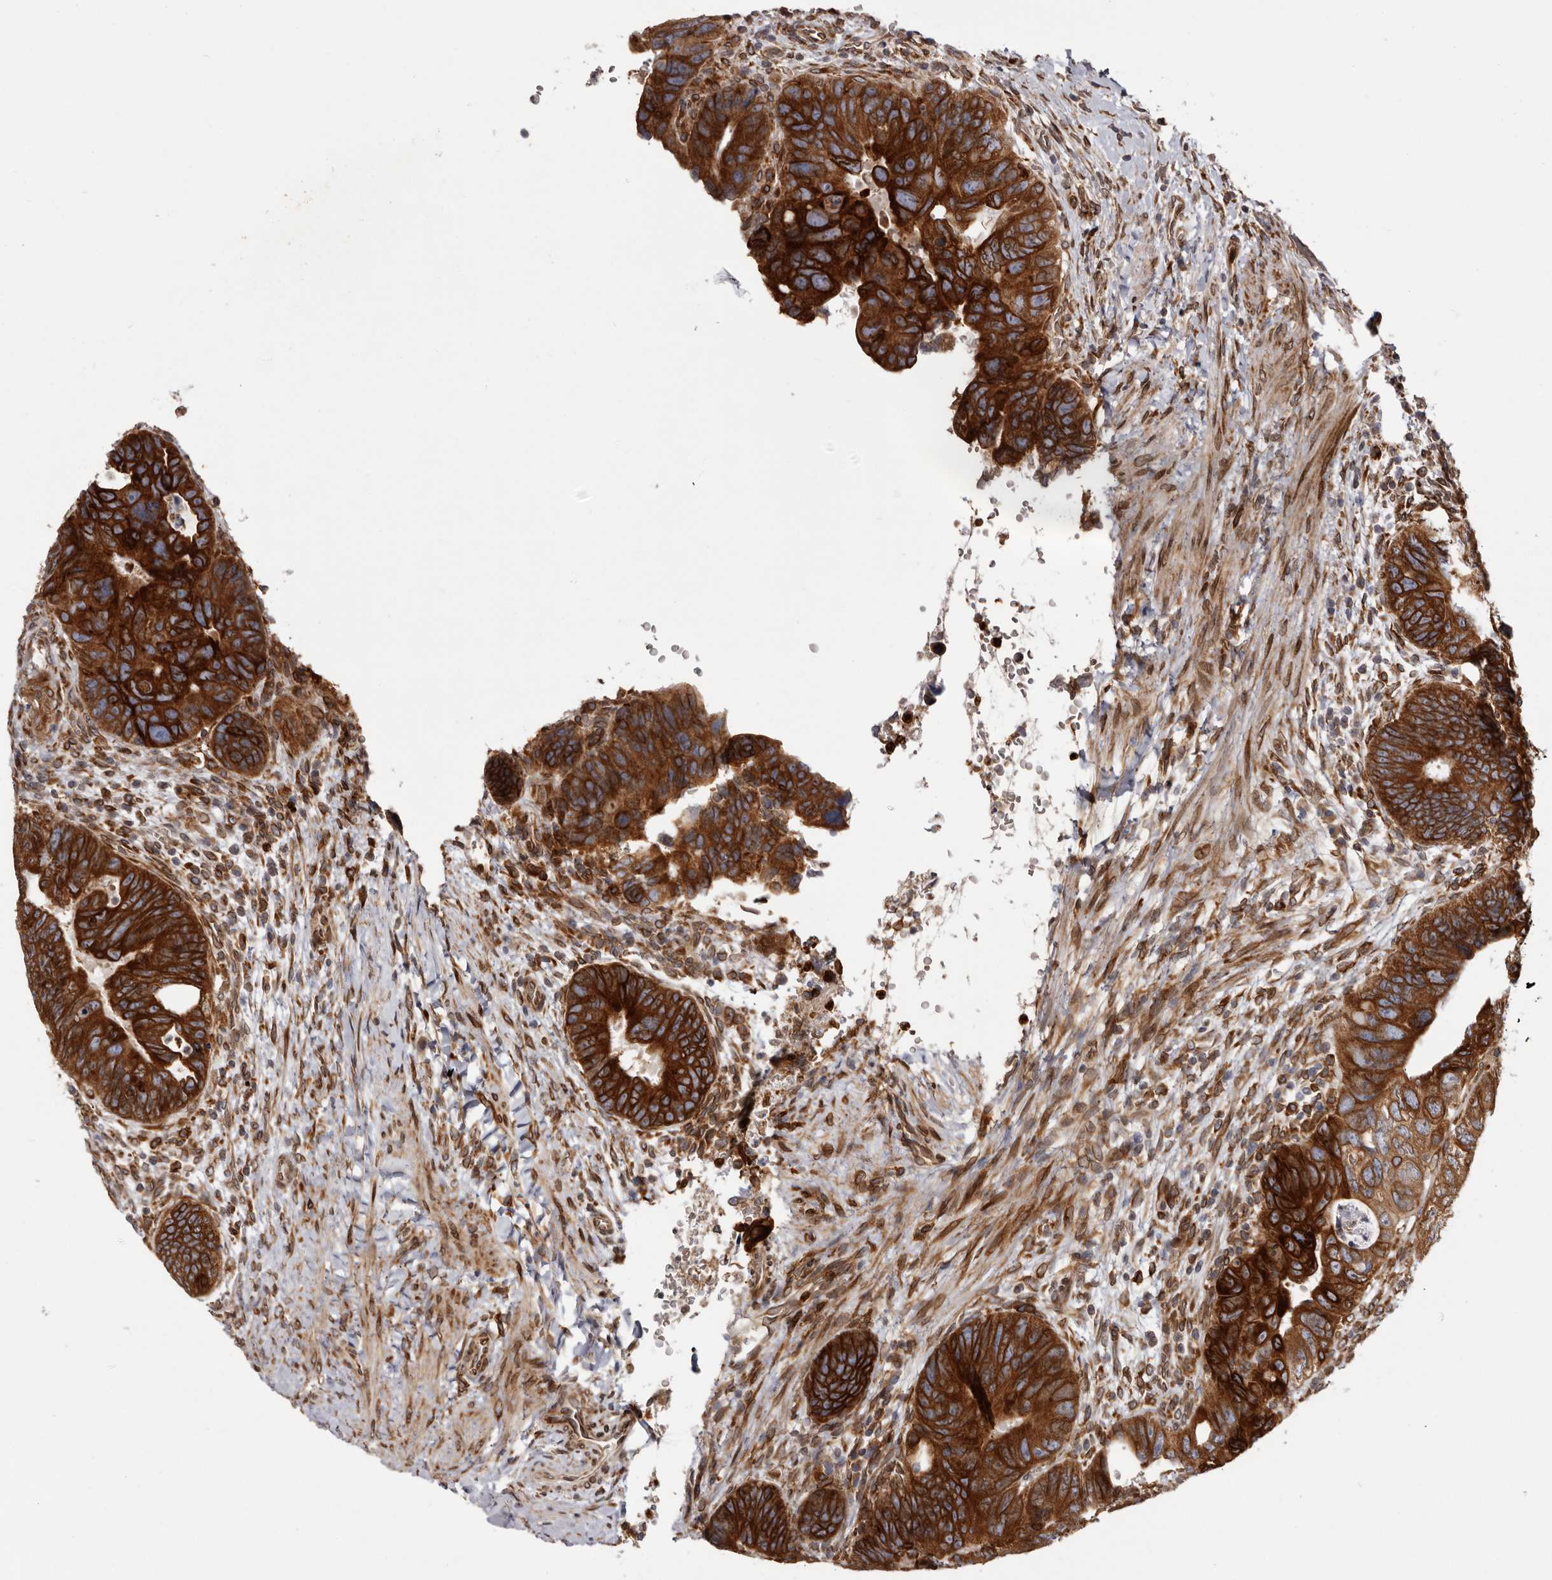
{"staining": {"intensity": "strong", "quantity": ">75%", "location": "cytoplasmic/membranous"}, "tissue": "colorectal cancer", "cell_type": "Tumor cells", "image_type": "cancer", "snomed": [{"axis": "morphology", "description": "Adenocarcinoma, NOS"}, {"axis": "topography", "description": "Rectum"}], "caption": "IHC (DAB (3,3'-diaminobenzidine)) staining of adenocarcinoma (colorectal) exhibits strong cytoplasmic/membranous protein expression in approximately >75% of tumor cells.", "gene": "C4orf3", "patient": {"sex": "male", "age": 59}}